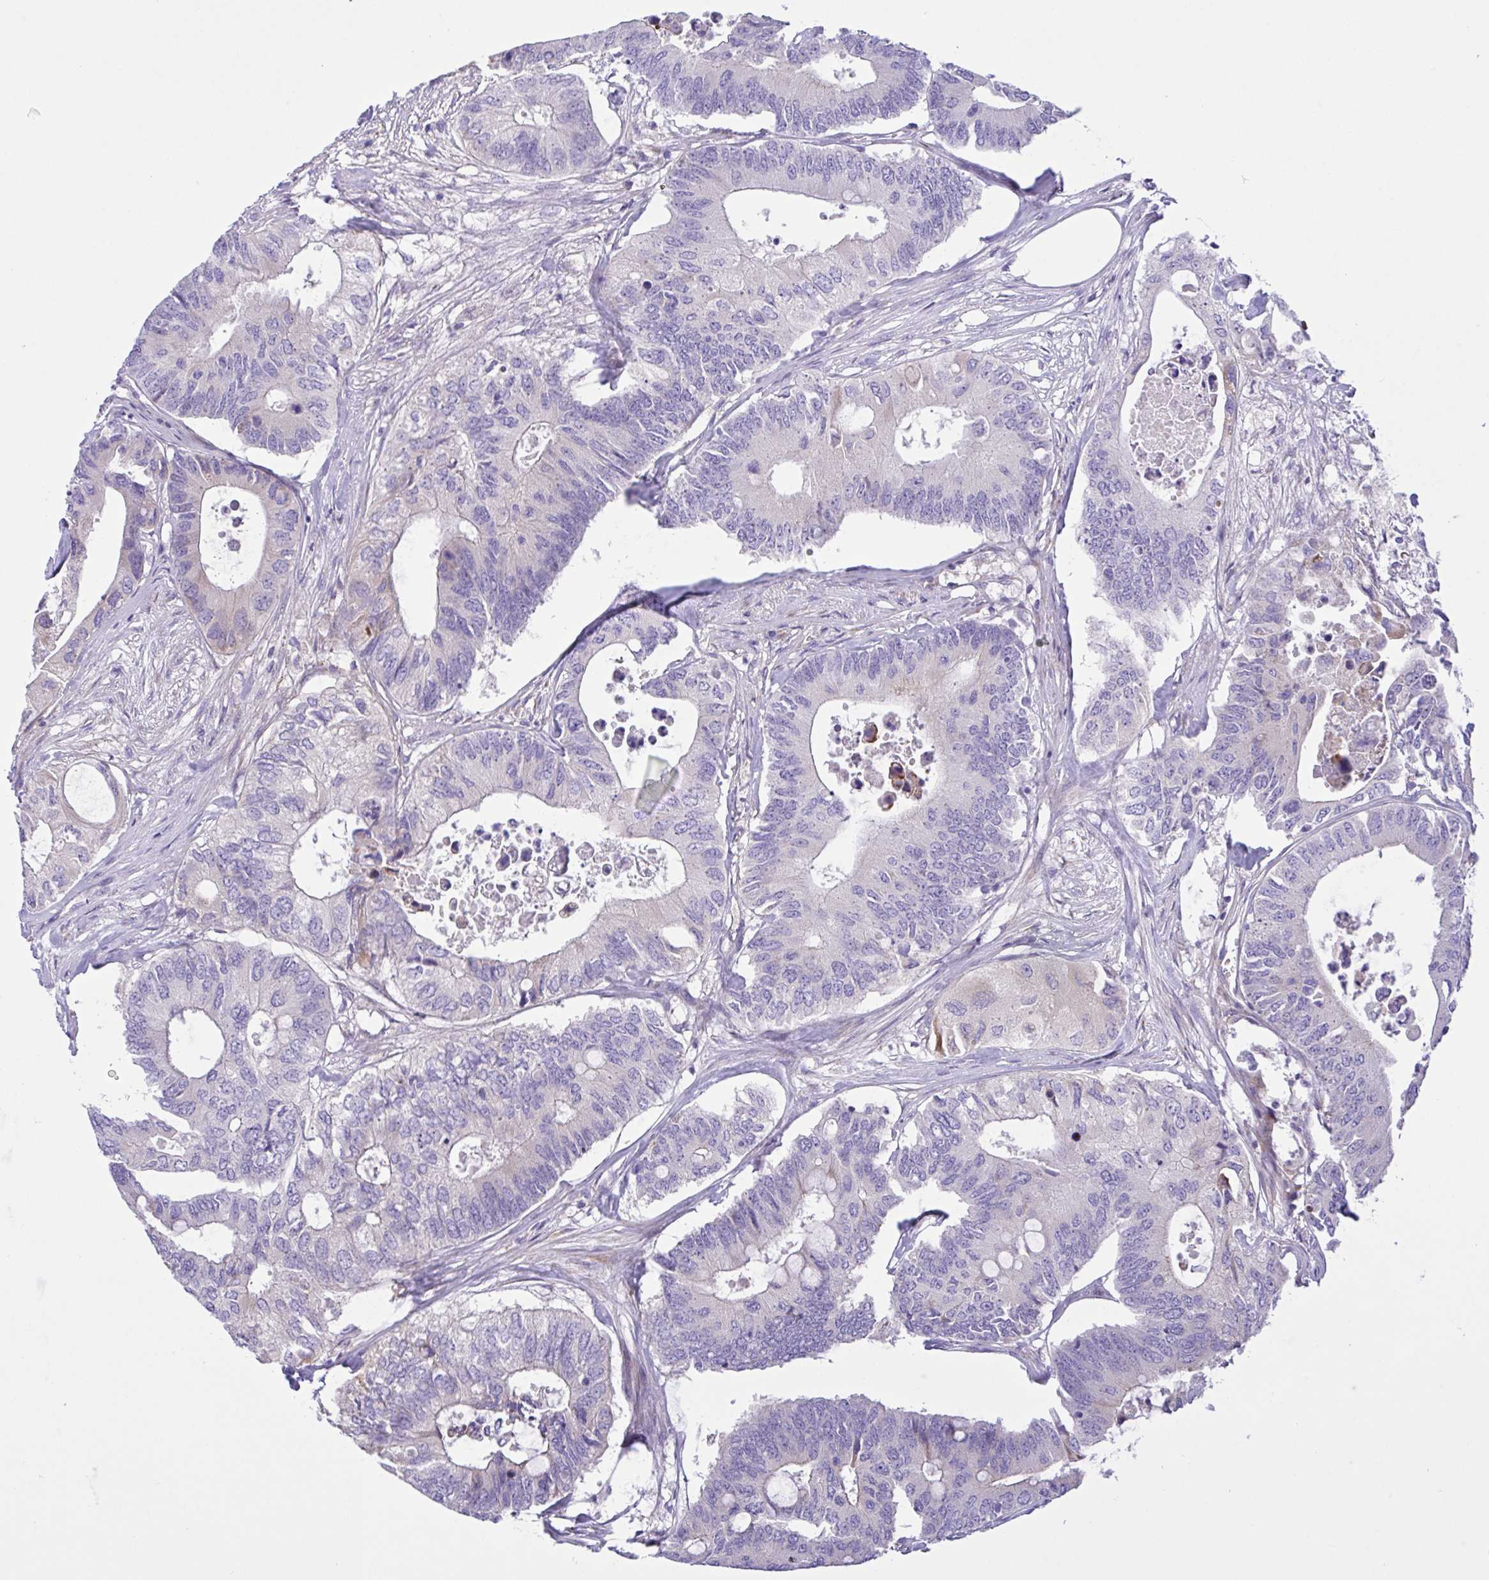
{"staining": {"intensity": "negative", "quantity": "none", "location": "none"}, "tissue": "colorectal cancer", "cell_type": "Tumor cells", "image_type": "cancer", "snomed": [{"axis": "morphology", "description": "Adenocarcinoma, NOS"}, {"axis": "topography", "description": "Colon"}], "caption": "Immunohistochemistry (IHC) of human colorectal cancer displays no staining in tumor cells. (Immunohistochemistry (IHC), brightfield microscopy, high magnification).", "gene": "DSC3", "patient": {"sex": "male", "age": 71}}